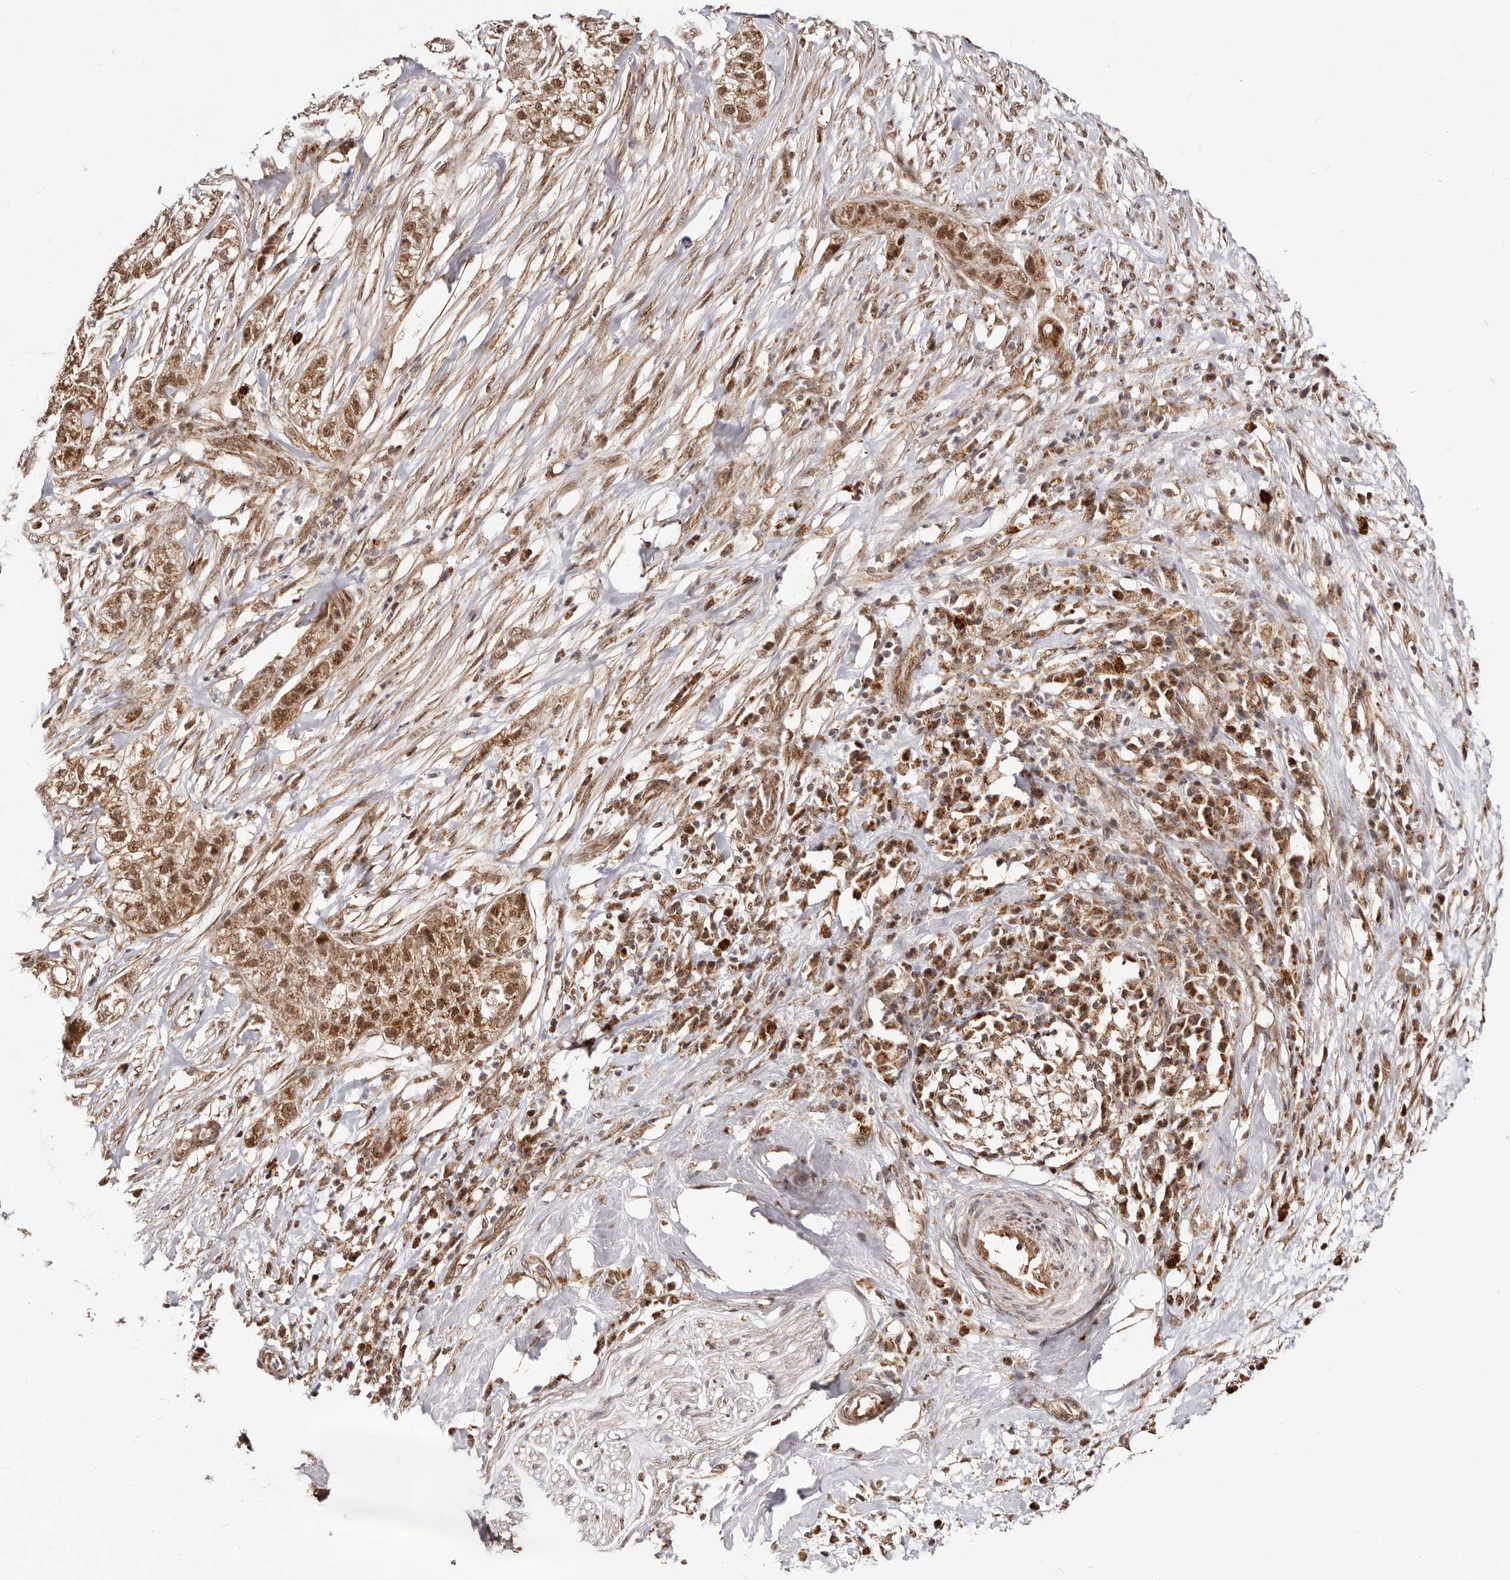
{"staining": {"intensity": "strong", "quantity": ">75%", "location": "cytoplasmic/membranous,nuclear"}, "tissue": "pancreatic cancer", "cell_type": "Tumor cells", "image_type": "cancer", "snomed": [{"axis": "morphology", "description": "Adenocarcinoma, NOS"}, {"axis": "topography", "description": "Pancreas"}], "caption": "An immunohistochemistry micrograph of neoplastic tissue is shown. Protein staining in brown shows strong cytoplasmic/membranous and nuclear positivity in pancreatic cancer within tumor cells.", "gene": "SEC14L1", "patient": {"sex": "female", "age": 78}}